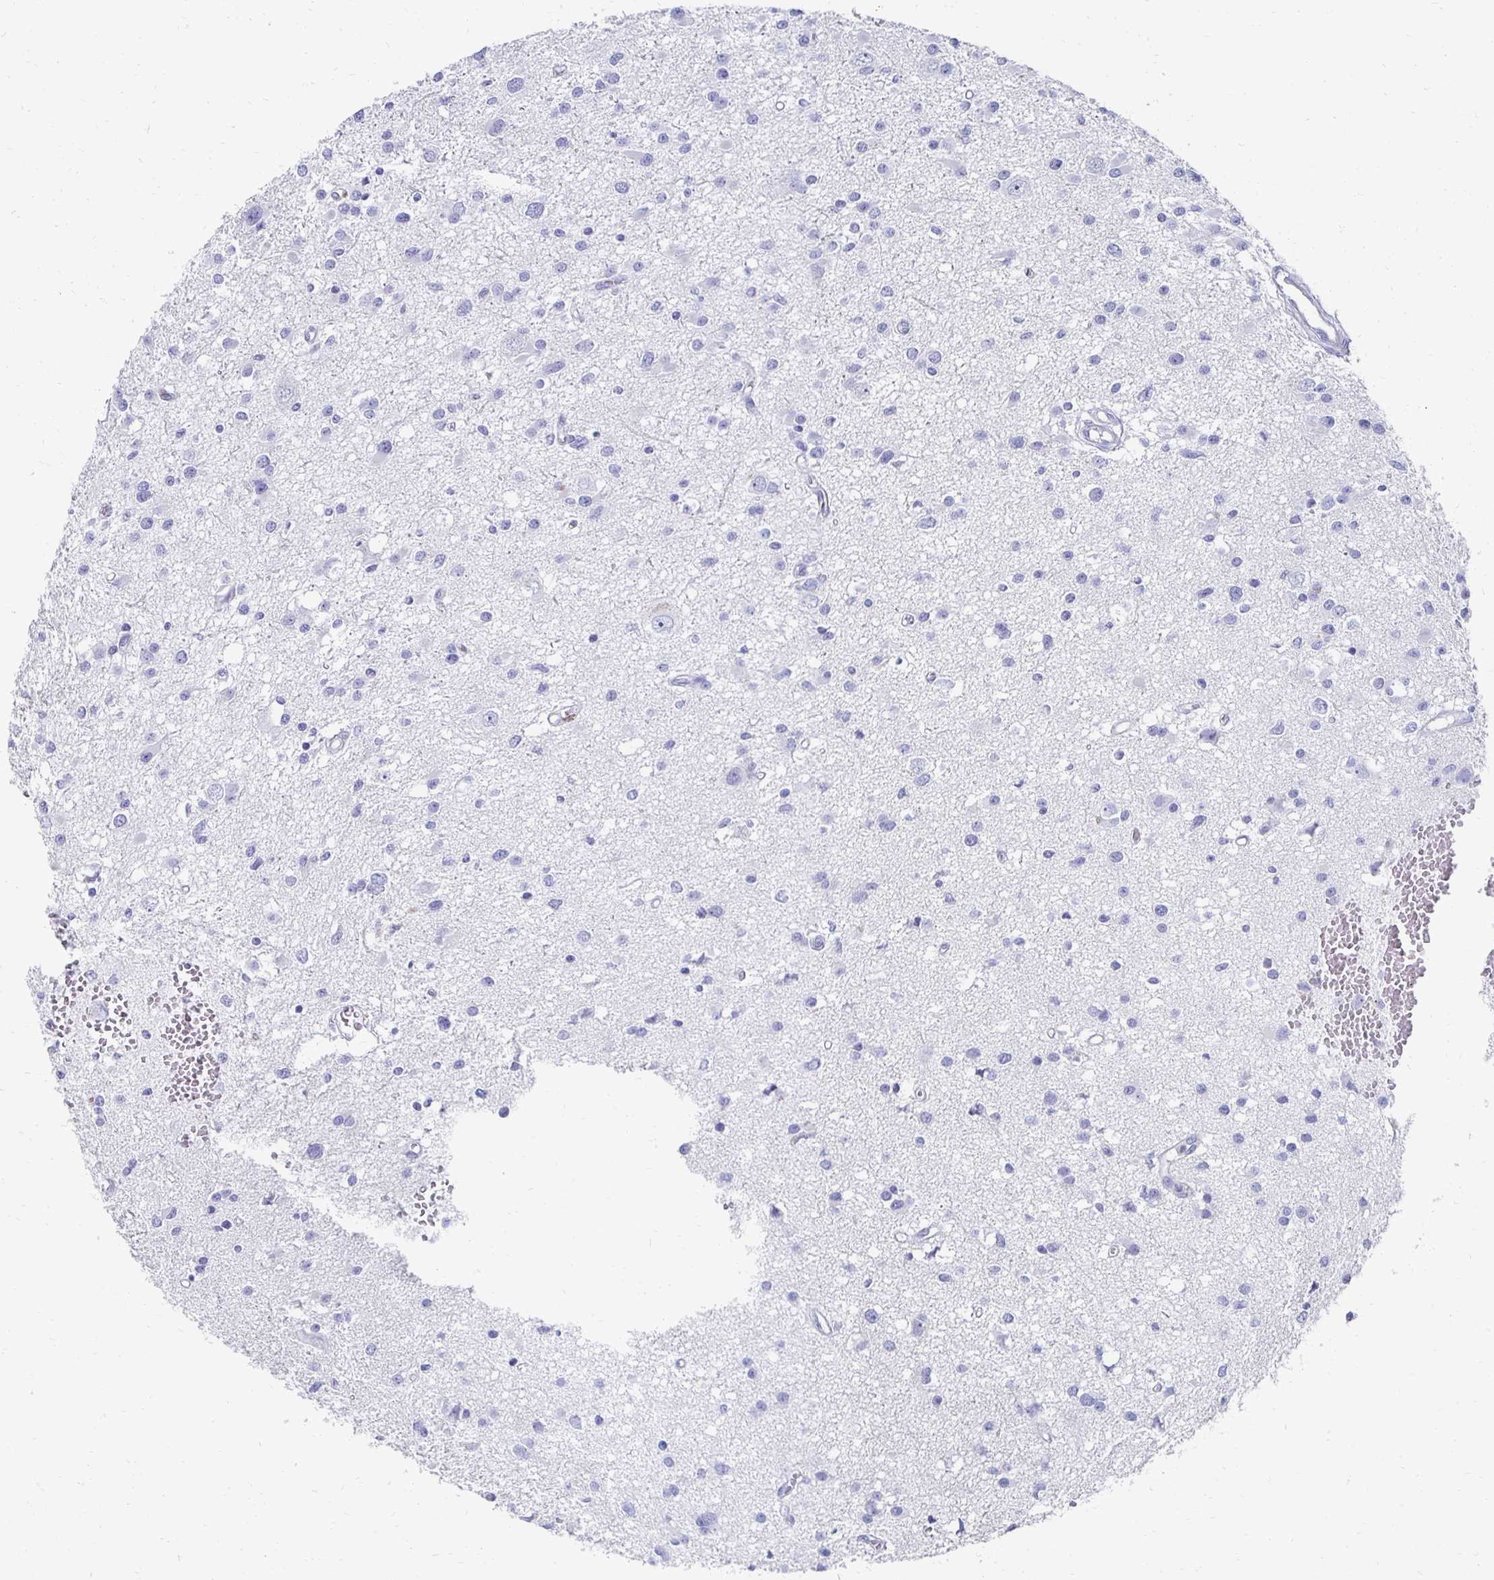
{"staining": {"intensity": "negative", "quantity": "none", "location": "none"}, "tissue": "glioma", "cell_type": "Tumor cells", "image_type": "cancer", "snomed": [{"axis": "morphology", "description": "Glioma, malignant, High grade"}, {"axis": "topography", "description": "Brain"}], "caption": "Immunohistochemistry of human malignant glioma (high-grade) shows no expression in tumor cells.", "gene": "SYCP3", "patient": {"sex": "male", "age": 54}}